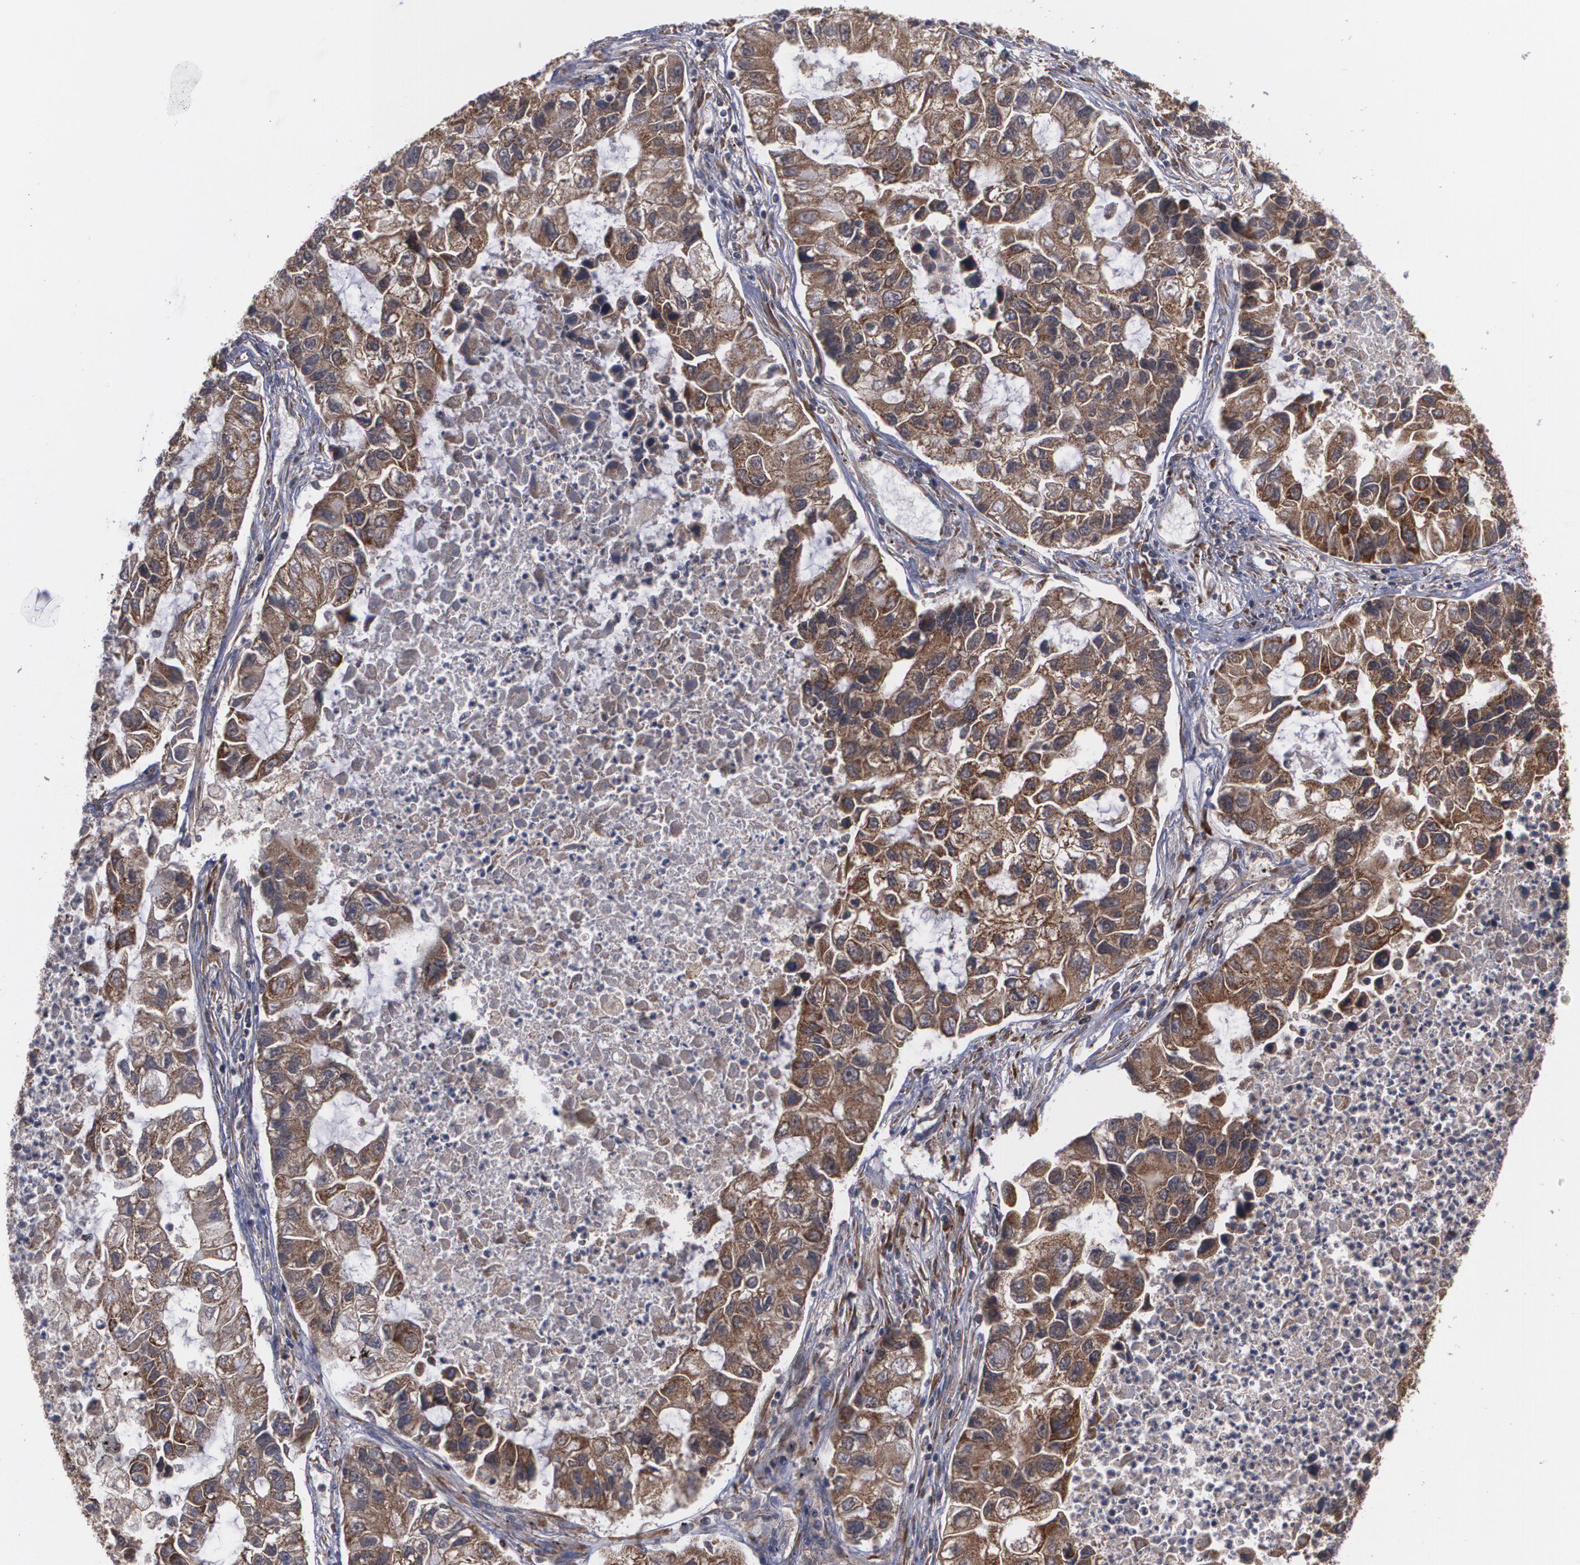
{"staining": {"intensity": "moderate", "quantity": ">75%", "location": "cytoplasmic/membranous"}, "tissue": "lung cancer", "cell_type": "Tumor cells", "image_type": "cancer", "snomed": [{"axis": "morphology", "description": "Adenocarcinoma, NOS"}, {"axis": "topography", "description": "Lung"}], "caption": "Lung cancer (adenocarcinoma) stained with a brown dye exhibits moderate cytoplasmic/membranous positive staining in approximately >75% of tumor cells.", "gene": "BMP6", "patient": {"sex": "female", "age": 51}}